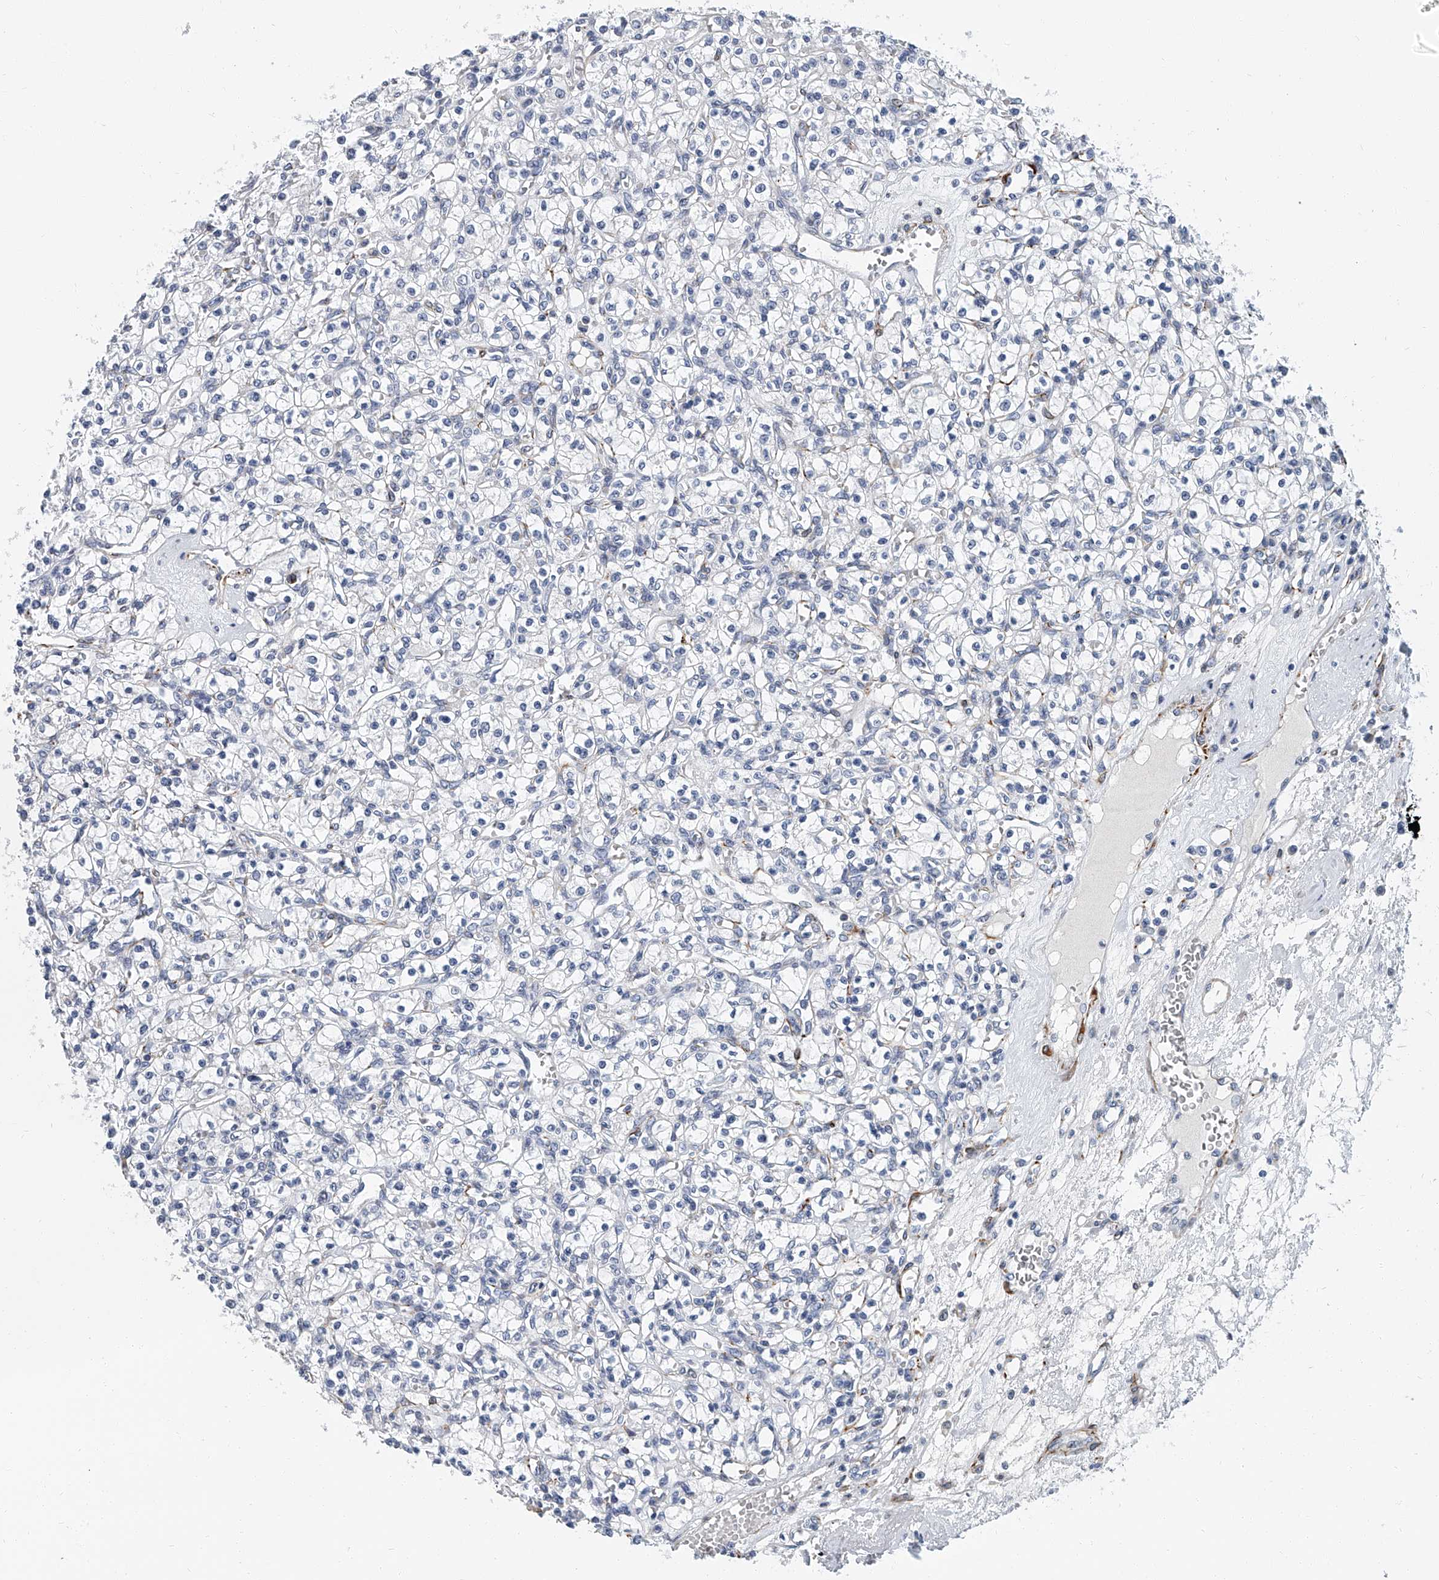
{"staining": {"intensity": "negative", "quantity": "none", "location": "none"}, "tissue": "renal cancer", "cell_type": "Tumor cells", "image_type": "cancer", "snomed": [{"axis": "morphology", "description": "Adenocarcinoma, NOS"}, {"axis": "topography", "description": "Kidney"}], "caption": "Renal cancer was stained to show a protein in brown. There is no significant positivity in tumor cells. (Brightfield microscopy of DAB immunohistochemistry (IHC) at high magnification).", "gene": "KIRREL1", "patient": {"sex": "female", "age": 59}}